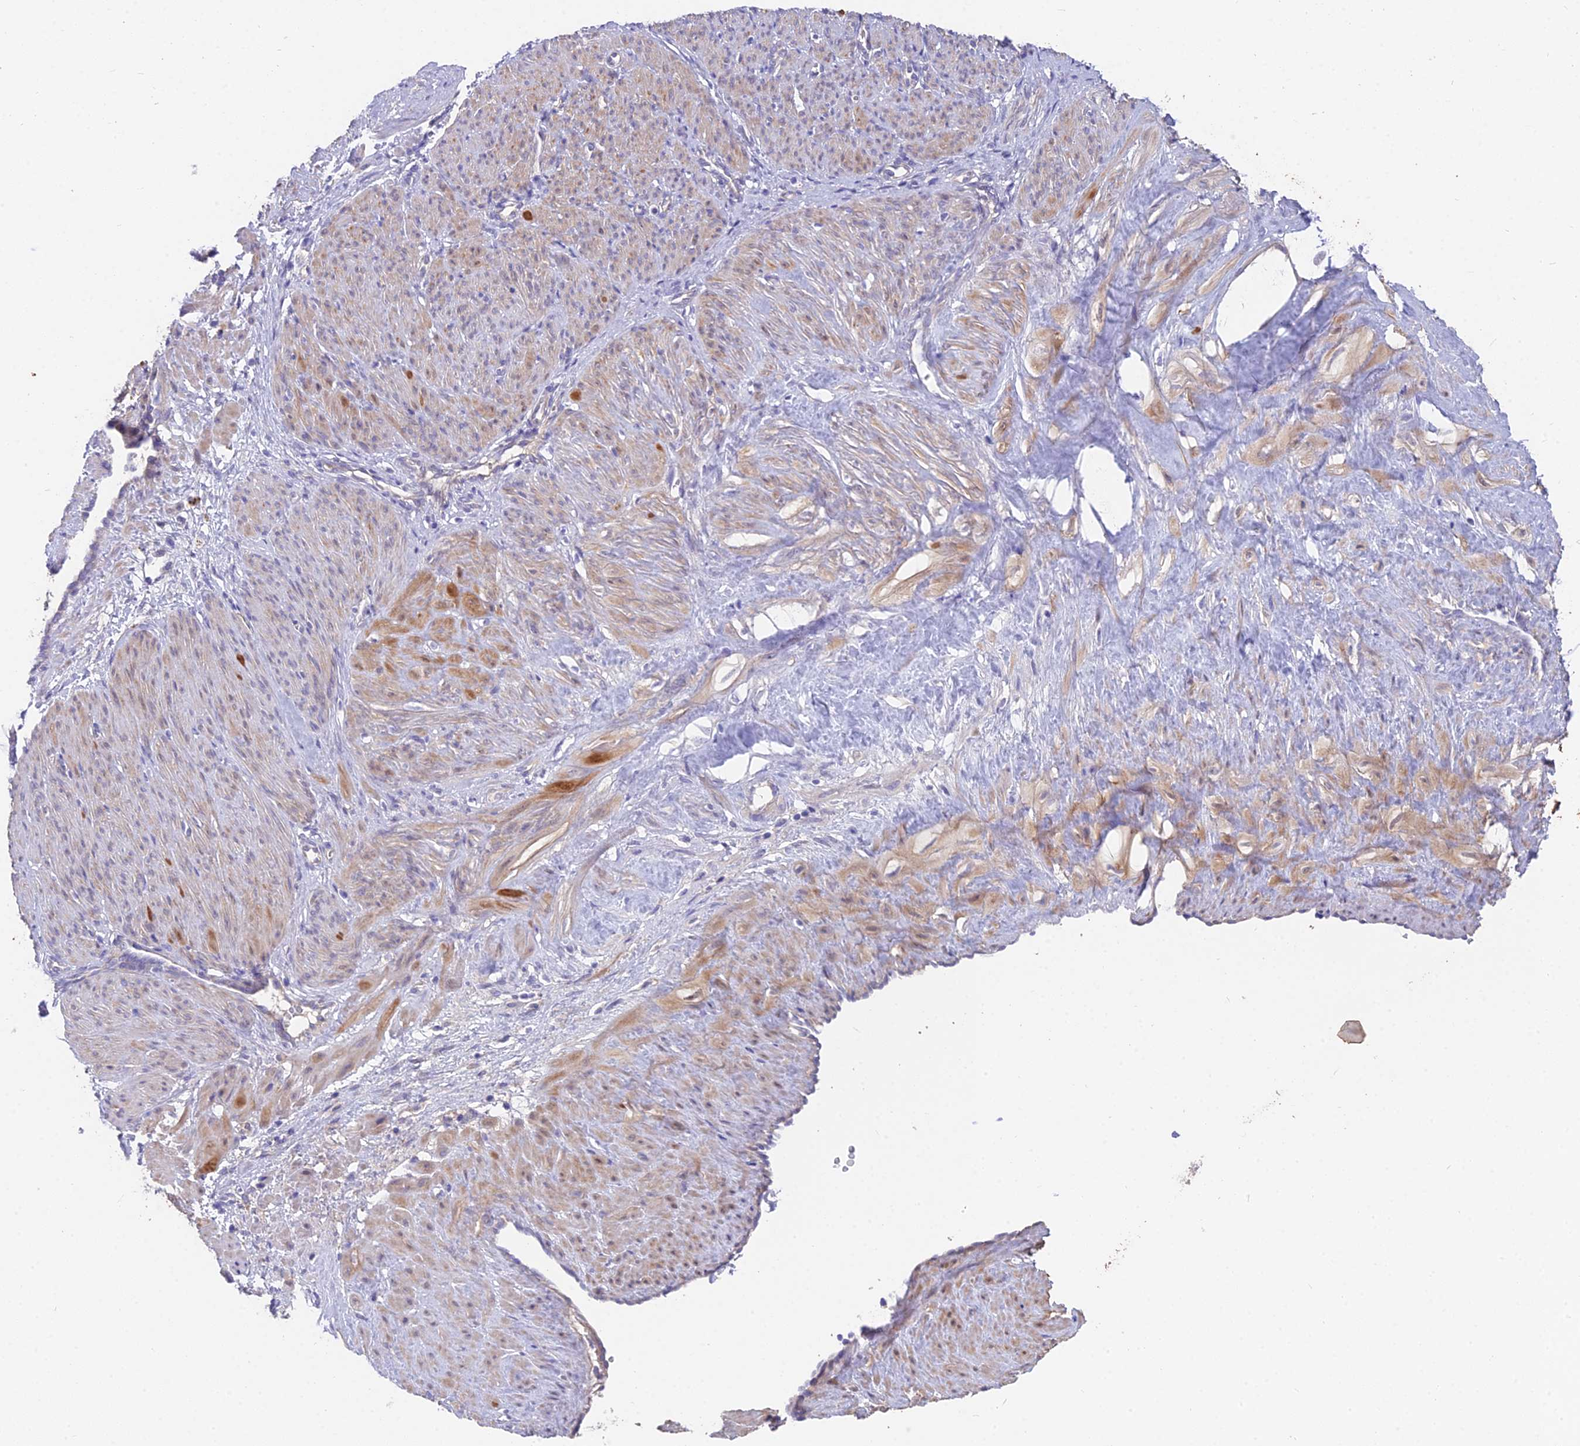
{"staining": {"intensity": "moderate", "quantity": "<25%", "location": "cytoplasmic/membranous"}, "tissue": "smooth muscle", "cell_type": "Smooth muscle cells", "image_type": "normal", "snomed": [{"axis": "morphology", "description": "Normal tissue, NOS"}, {"axis": "topography", "description": "Endometrium"}], "caption": "Smooth muscle stained with immunohistochemistry demonstrates moderate cytoplasmic/membranous expression in about <25% of smooth muscle cells.", "gene": "FAM168B", "patient": {"sex": "female", "age": 33}}